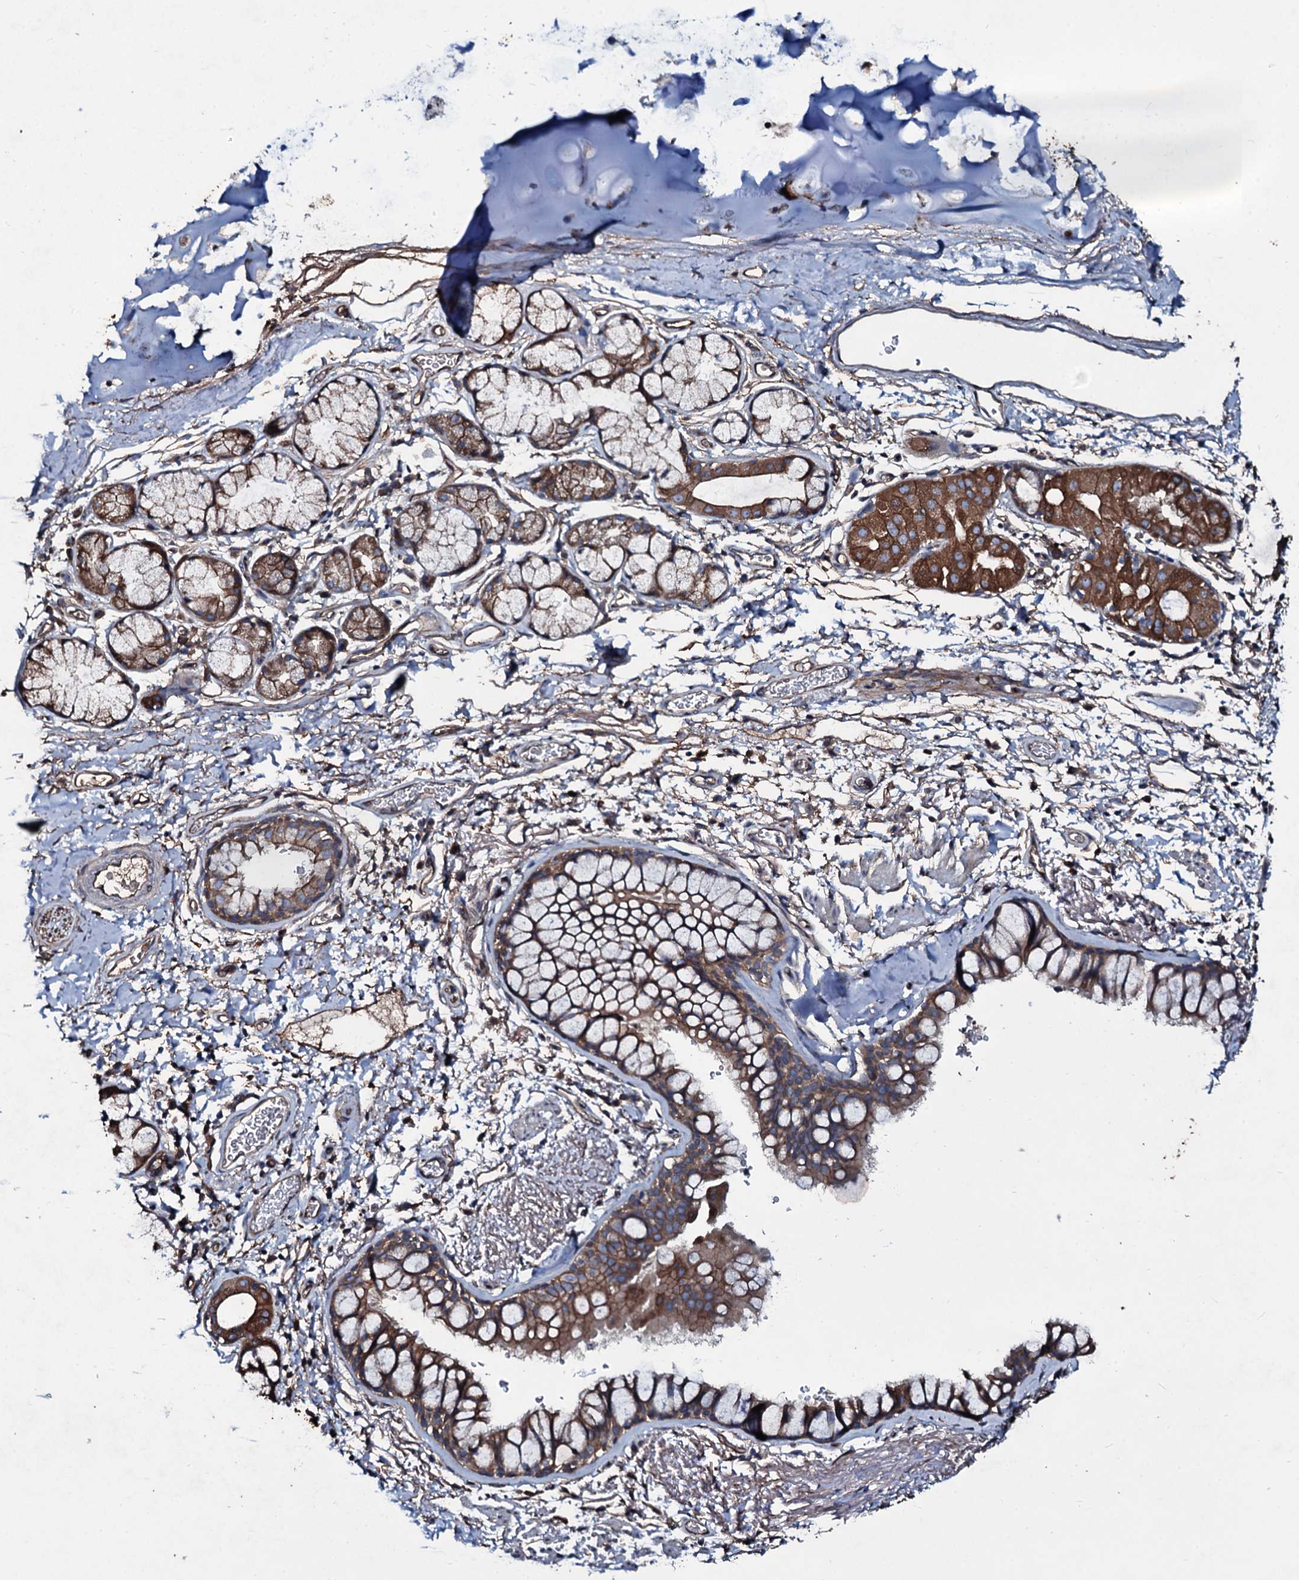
{"staining": {"intensity": "strong", "quantity": ">75%", "location": "cytoplasmic/membranous"}, "tissue": "bronchus", "cell_type": "Respiratory epithelial cells", "image_type": "normal", "snomed": [{"axis": "morphology", "description": "Normal tissue, NOS"}, {"axis": "topography", "description": "Bronchus"}], "caption": "This is a micrograph of IHC staining of normal bronchus, which shows strong expression in the cytoplasmic/membranous of respiratory epithelial cells.", "gene": "DMAC2", "patient": {"sex": "male", "age": 65}}